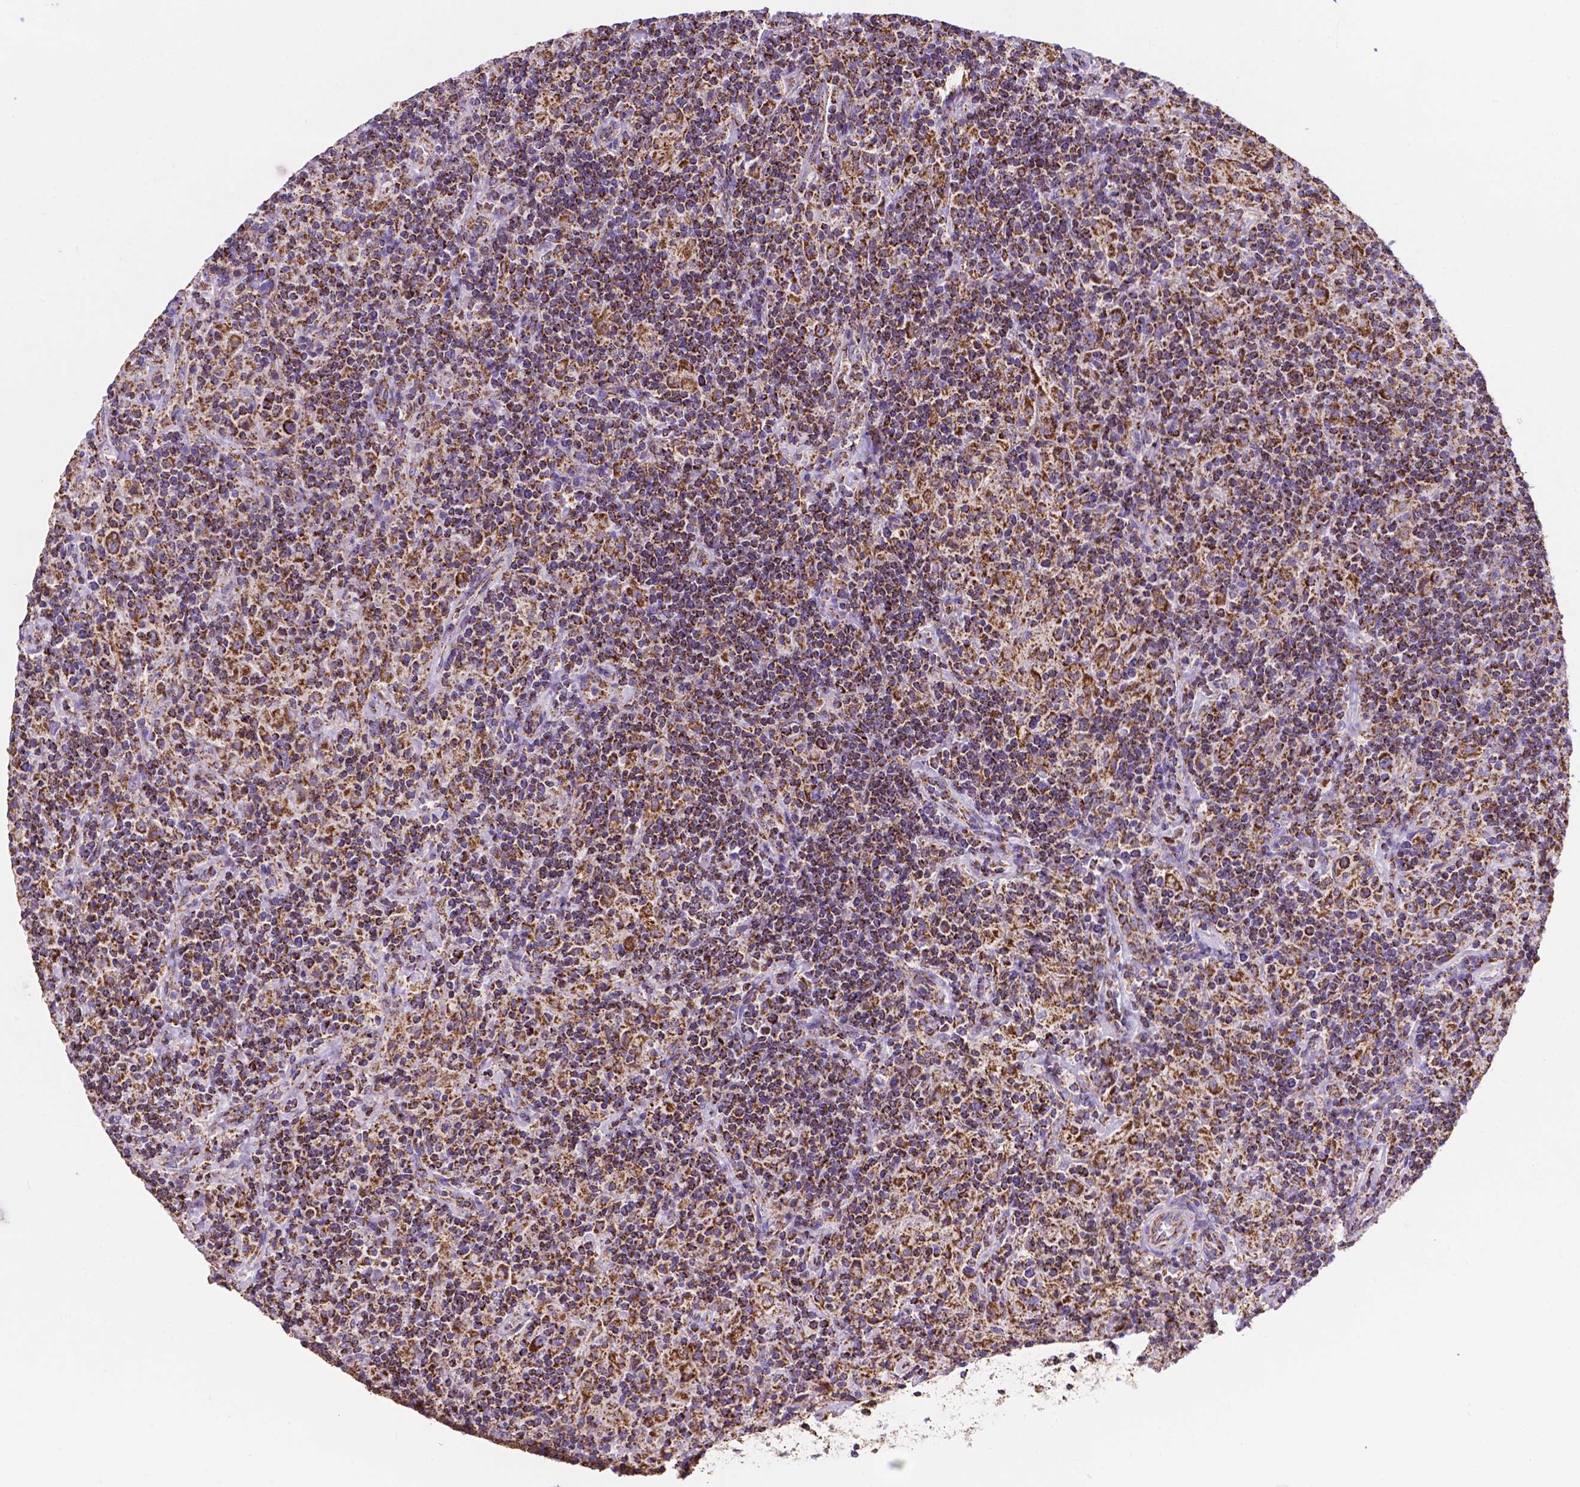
{"staining": {"intensity": "strong", "quantity": ">75%", "location": "cytoplasmic/membranous"}, "tissue": "lymphoma", "cell_type": "Tumor cells", "image_type": "cancer", "snomed": [{"axis": "morphology", "description": "Hodgkin's disease, NOS"}, {"axis": "topography", "description": "Lymph node"}], "caption": "Brown immunohistochemical staining in Hodgkin's disease displays strong cytoplasmic/membranous positivity in approximately >75% of tumor cells.", "gene": "HSPD1", "patient": {"sex": "male", "age": 70}}